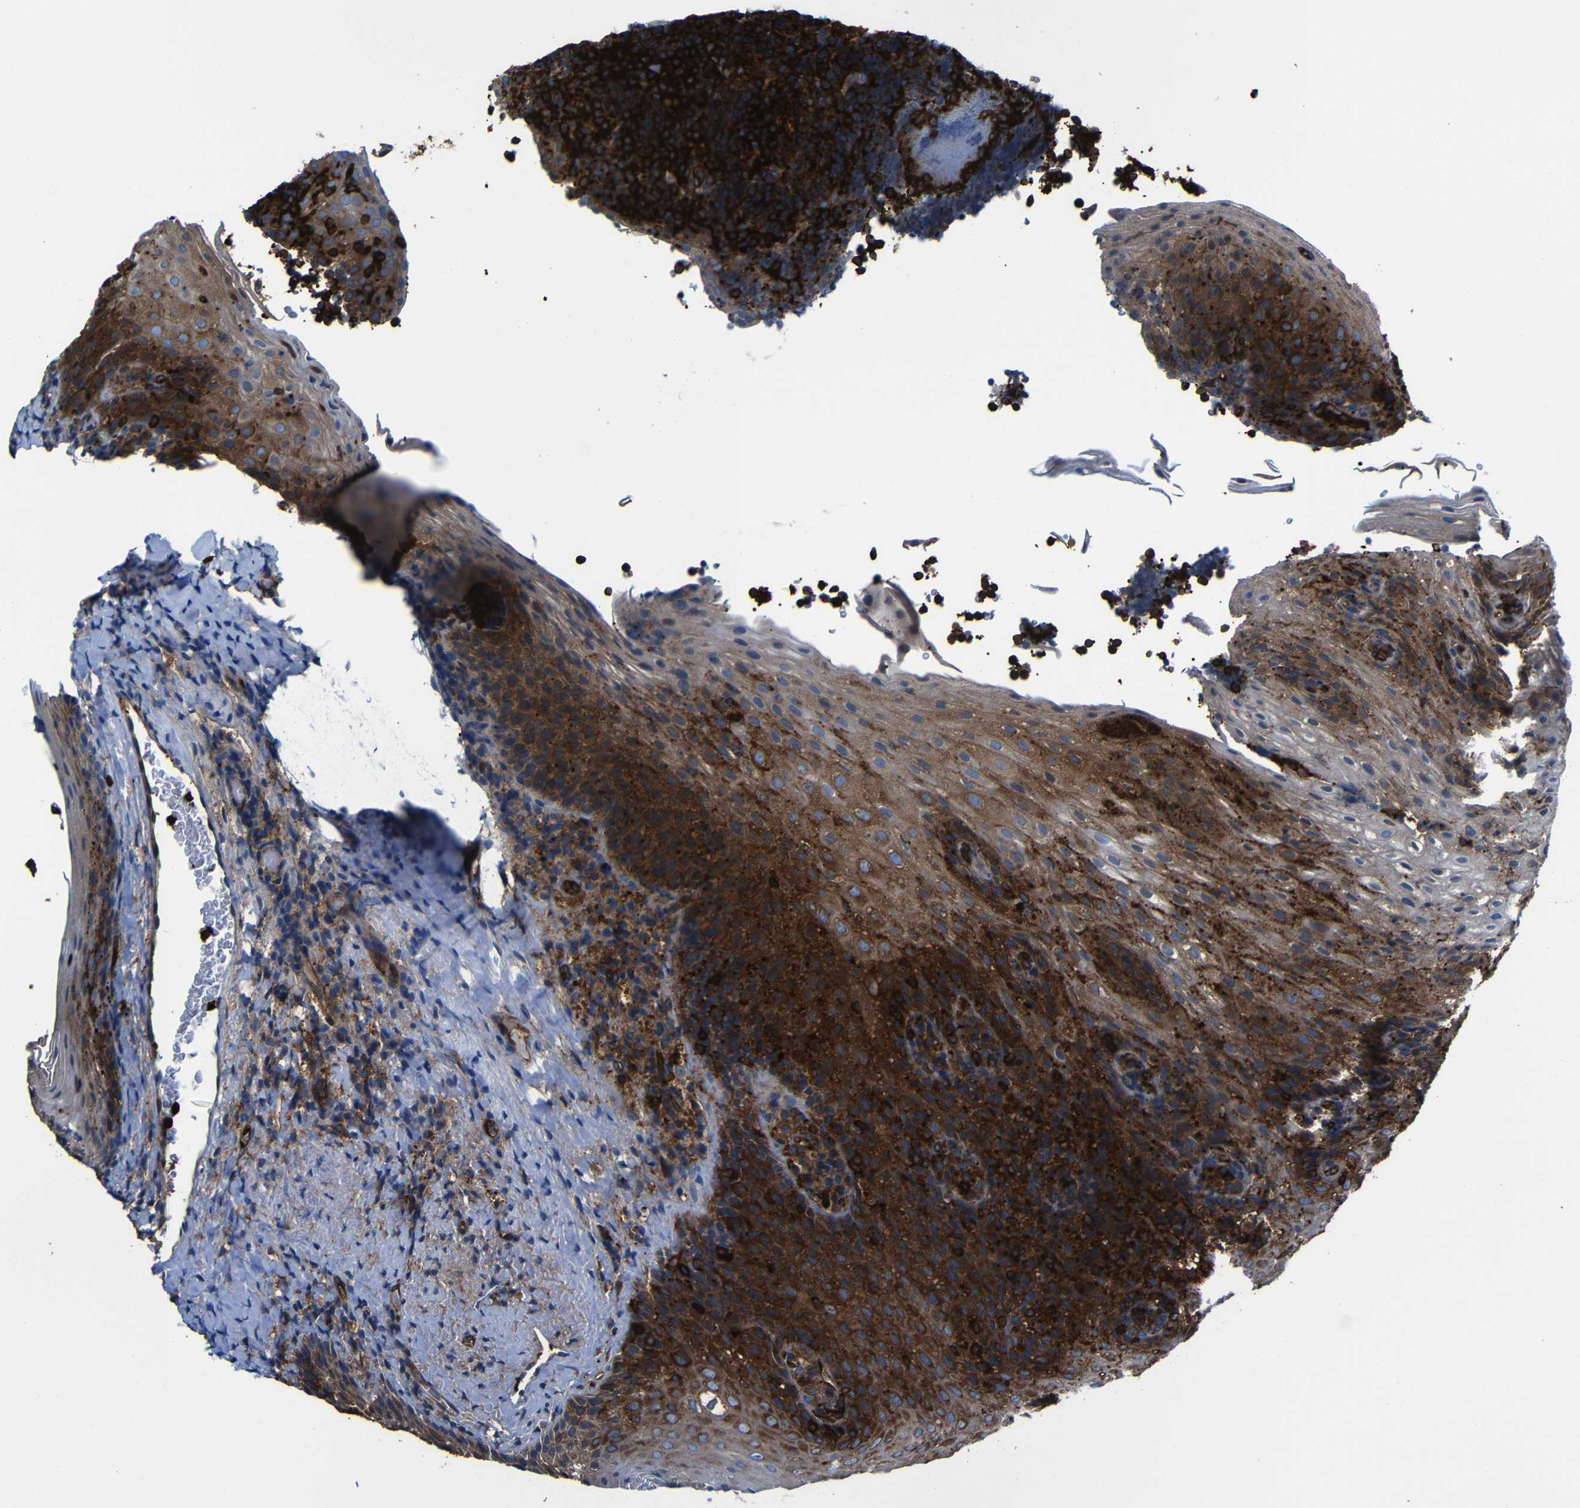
{"staining": {"intensity": "strong", "quantity": ">75%", "location": "cytoplasmic/membranous"}, "tissue": "tonsil", "cell_type": "Germinal center cells", "image_type": "normal", "snomed": [{"axis": "morphology", "description": "Normal tissue, NOS"}, {"axis": "topography", "description": "Tonsil"}], "caption": "Tonsil was stained to show a protein in brown. There is high levels of strong cytoplasmic/membranous positivity in about >75% of germinal center cells. (DAB IHC with brightfield microscopy, high magnification).", "gene": "ARHGEF1", "patient": {"sex": "male", "age": 37}}